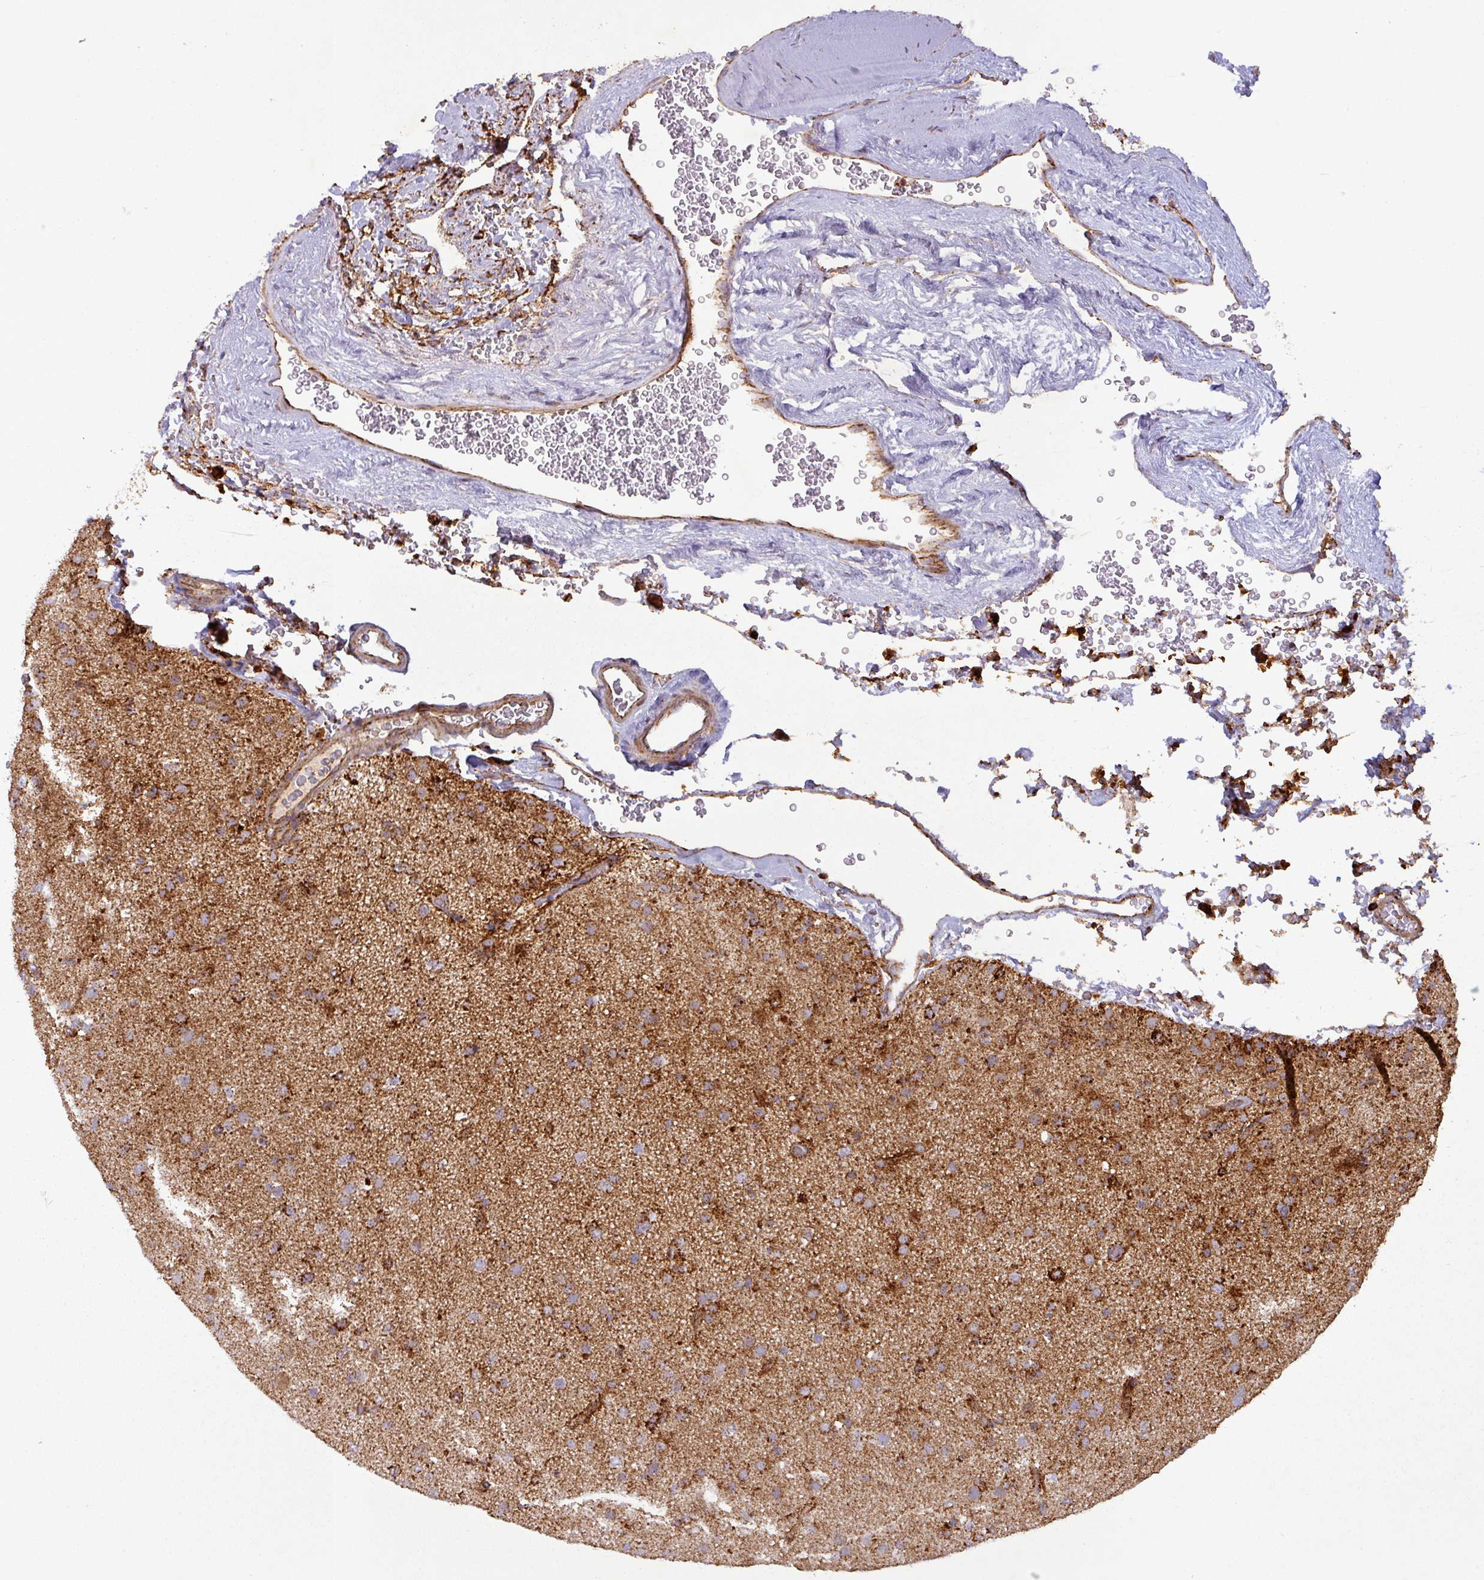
{"staining": {"intensity": "strong", "quantity": ">75%", "location": "cytoplasmic/membranous"}, "tissue": "glioma", "cell_type": "Tumor cells", "image_type": "cancer", "snomed": [{"axis": "morphology", "description": "Glioma, malignant, Low grade"}, {"axis": "topography", "description": "Brain"}], "caption": "Low-grade glioma (malignant) stained for a protein (brown) displays strong cytoplasmic/membranous positive positivity in approximately >75% of tumor cells.", "gene": "GPD2", "patient": {"sex": "male", "age": 65}}